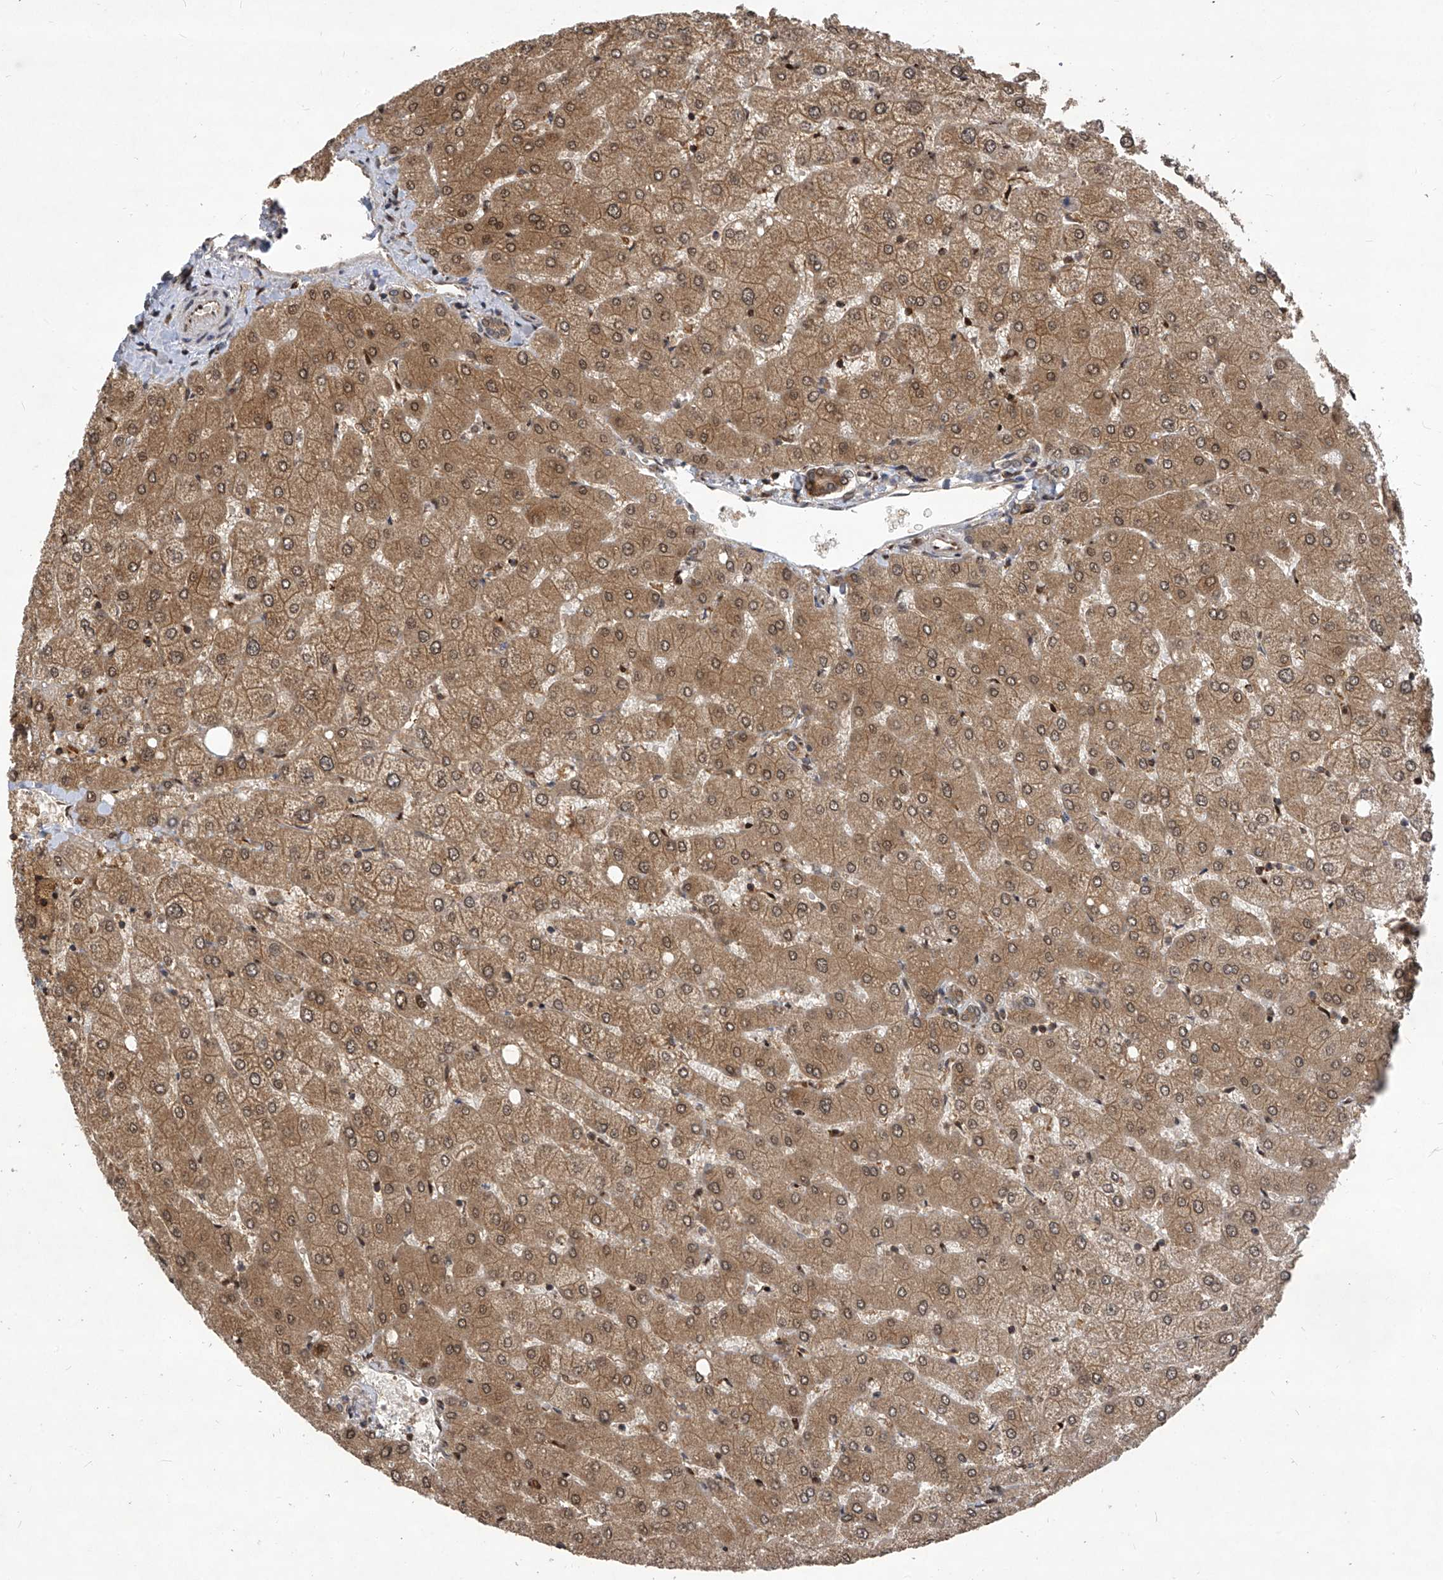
{"staining": {"intensity": "moderate", "quantity": ">75%", "location": "cytoplasmic/membranous"}, "tissue": "liver", "cell_type": "Cholangiocytes", "image_type": "normal", "snomed": [{"axis": "morphology", "description": "Normal tissue, NOS"}, {"axis": "topography", "description": "Liver"}], "caption": "The photomicrograph reveals immunohistochemical staining of unremarkable liver. There is moderate cytoplasmic/membranous positivity is appreciated in approximately >75% of cholangiocytes.", "gene": "PSMB1", "patient": {"sex": "female", "age": 54}}